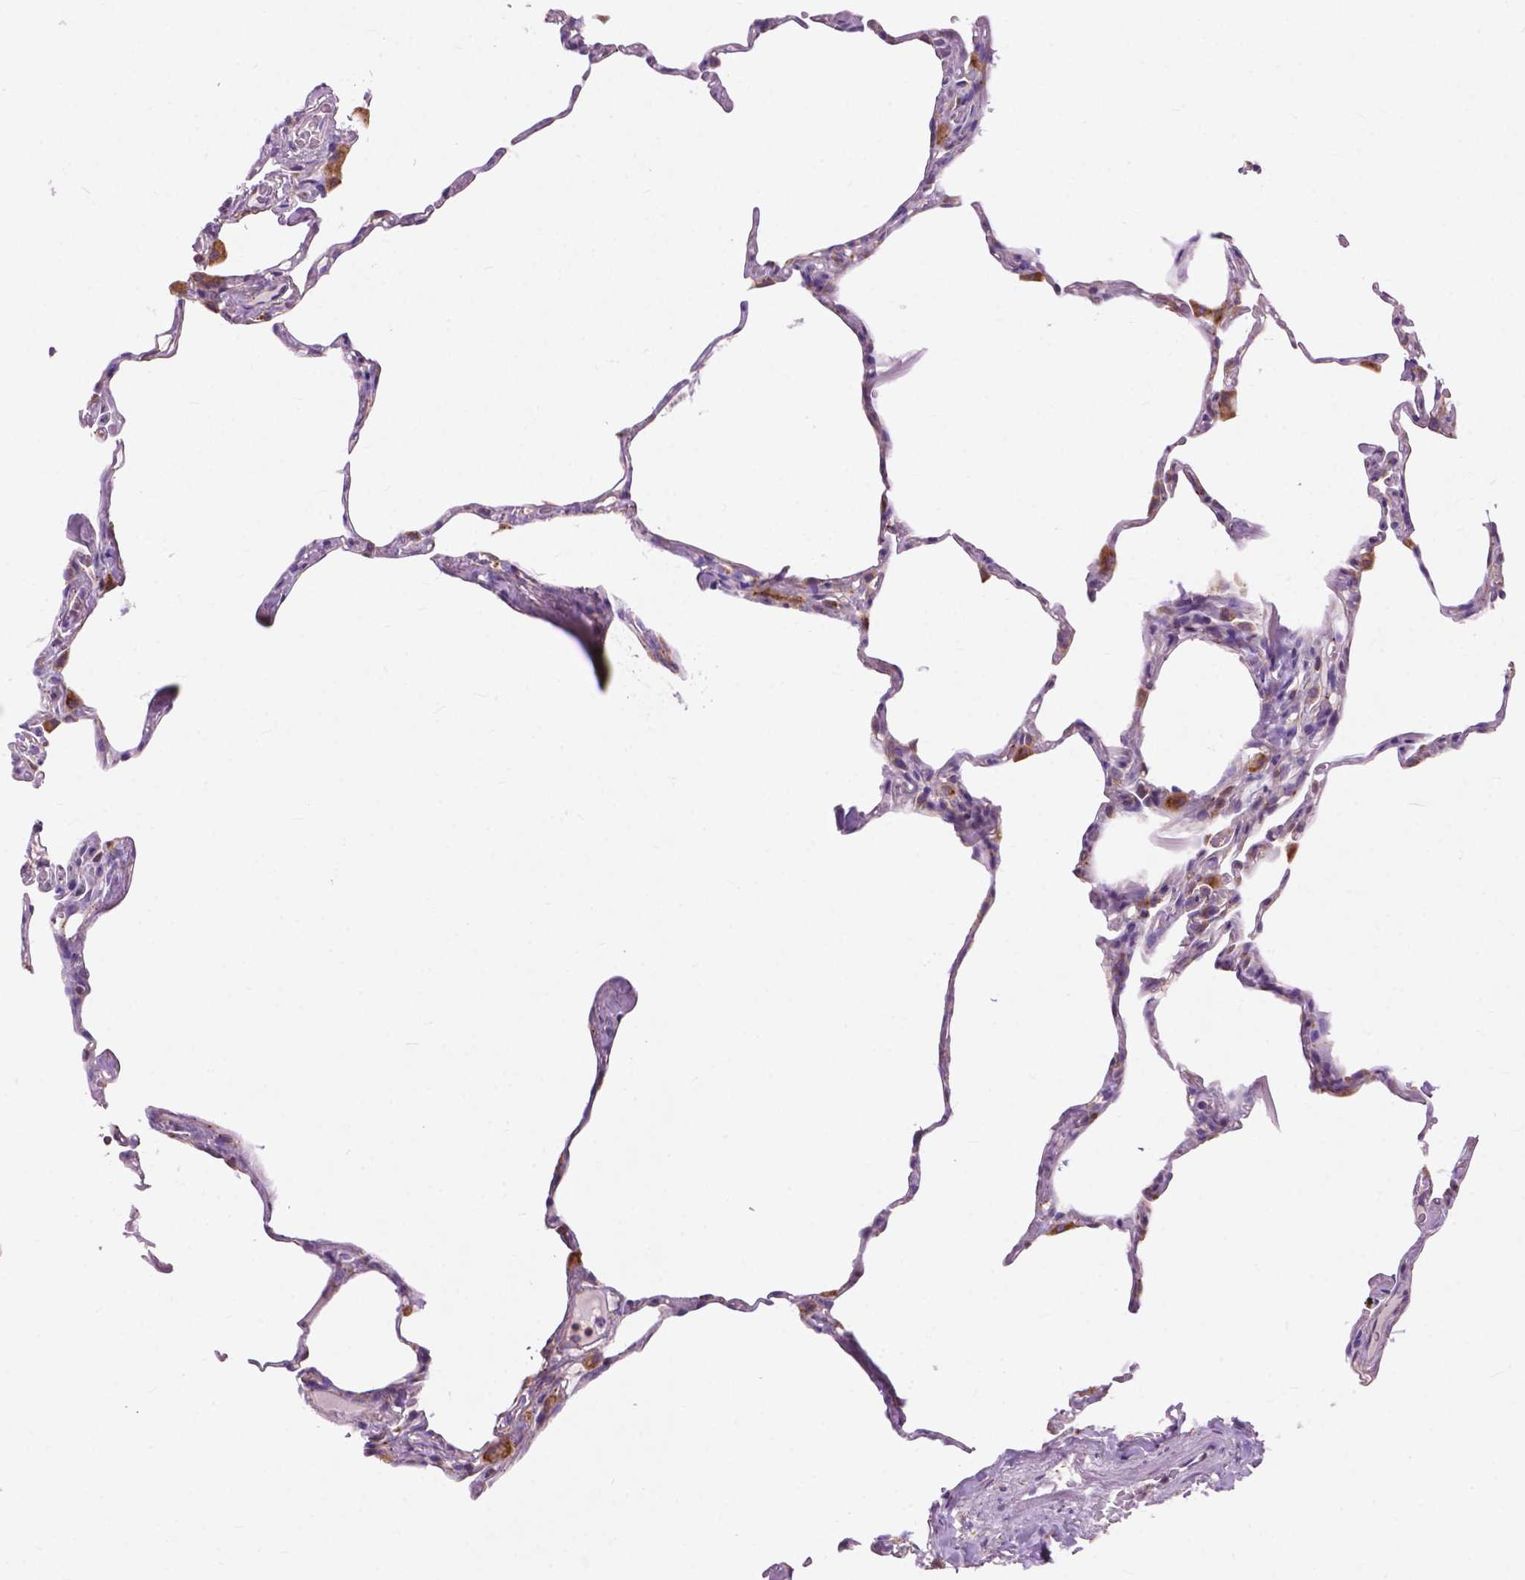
{"staining": {"intensity": "moderate", "quantity": "<25%", "location": "cytoplasmic/membranous"}, "tissue": "lung", "cell_type": "Alveolar cells", "image_type": "normal", "snomed": [{"axis": "morphology", "description": "Normal tissue, NOS"}, {"axis": "topography", "description": "Lung"}], "caption": "Protein expression by immunohistochemistry demonstrates moderate cytoplasmic/membranous expression in approximately <25% of alveolar cells in unremarkable lung.", "gene": "RPL37A", "patient": {"sex": "male", "age": 65}}